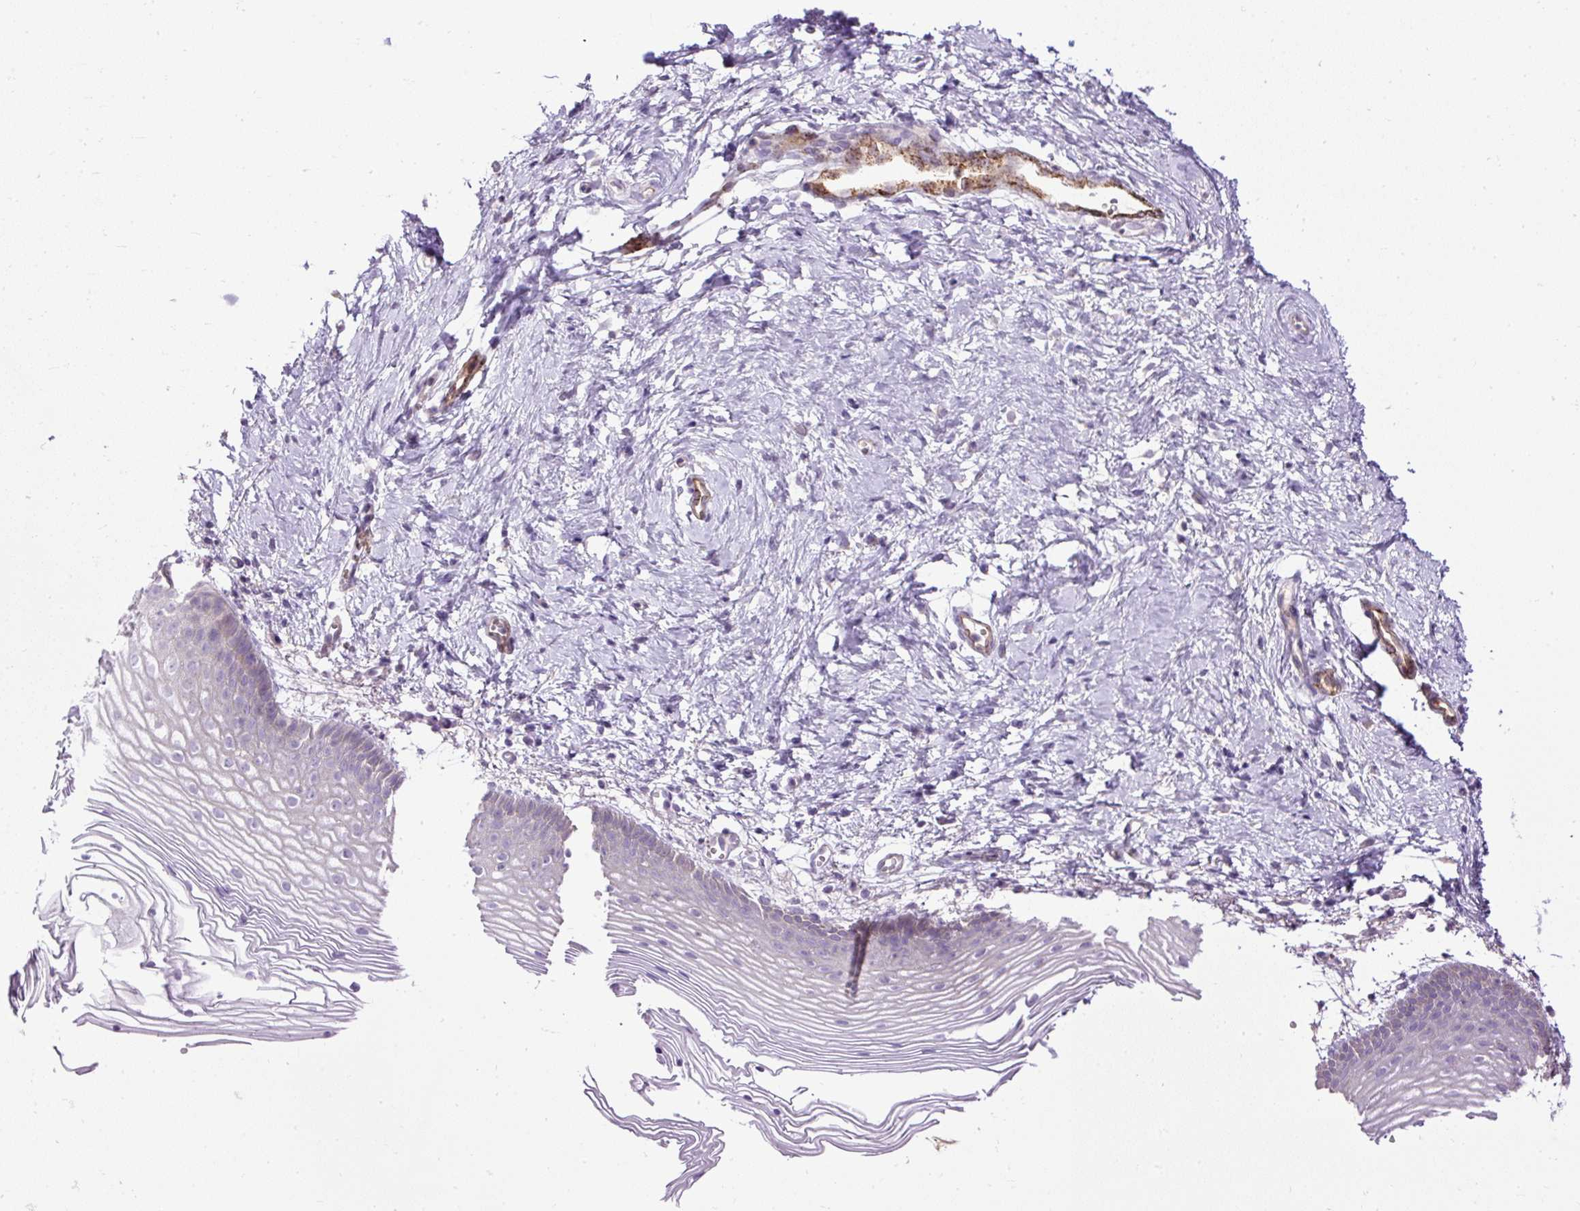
{"staining": {"intensity": "negative", "quantity": "none", "location": "none"}, "tissue": "vagina", "cell_type": "Squamous epithelial cells", "image_type": "normal", "snomed": [{"axis": "morphology", "description": "Normal tissue, NOS"}, {"axis": "topography", "description": "Vagina"}], "caption": "Vagina was stained to show a protein in brown. There is no significant expression in squamous epithelial cells. (Stains: DAB IHC with hematoxylin counter stain, Microscopy: brightfield microscopy at high magnification).", "gene": "LEFTY1", "patient": {"sex": "female", "age": 56}}